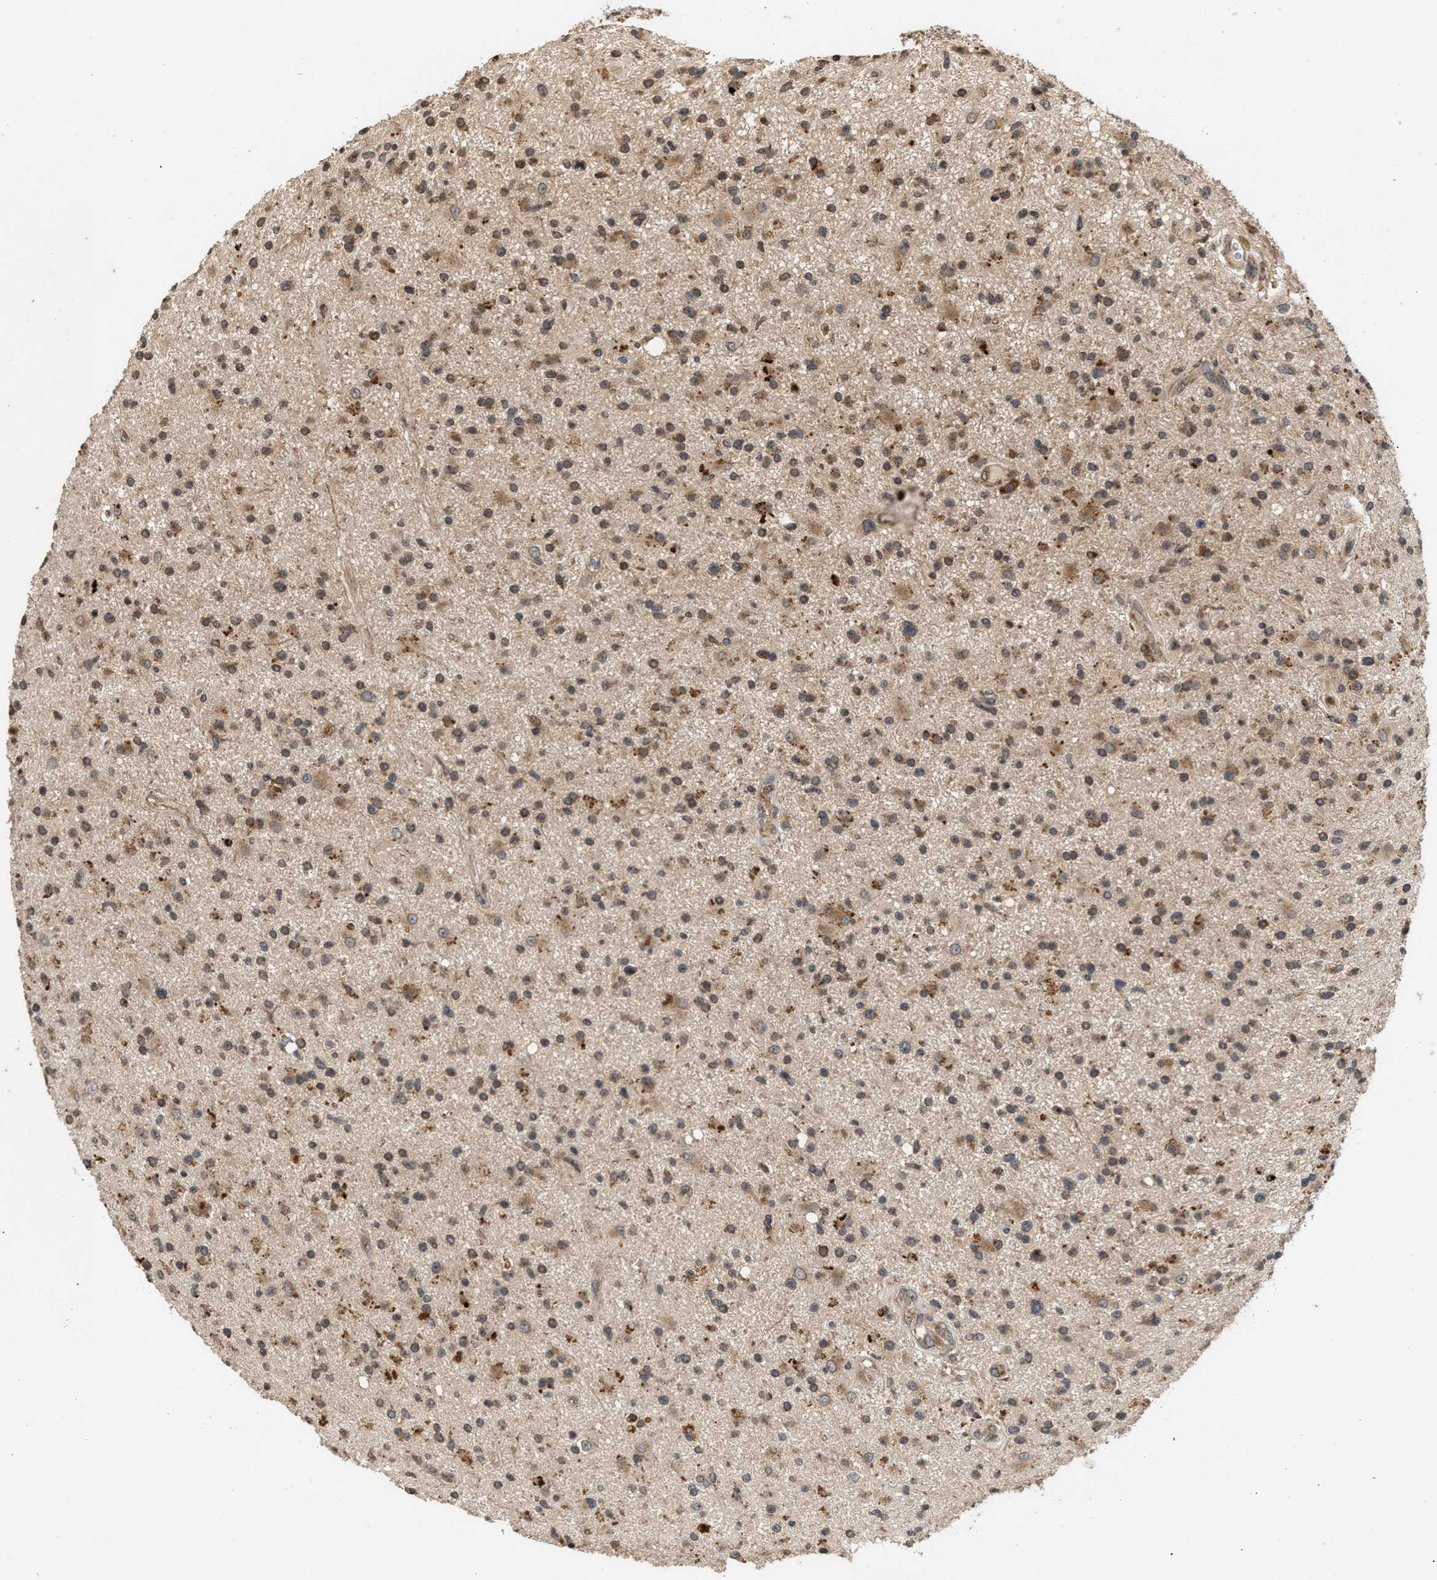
{"staining": {"intensity": "moderate", "quantity": ">75%", "location": "cytoplasmic/membranous"}, "tissue": "glioma", "cell_type": "Tumor cells", "image_type": "cancer", "snomed": [{"axis": "morphology", "description": "Glioma, malignant, High grade"}, {"axis": "topography", "description": "Brain"}], "caption": "Protein staining exhibits moderate cytoplasmic/membranous expression in about >75% of tumor cells in malignant high-grade glioma.", "gene": "SAR1A", "patient": {"sex": "male", "age": 33}}